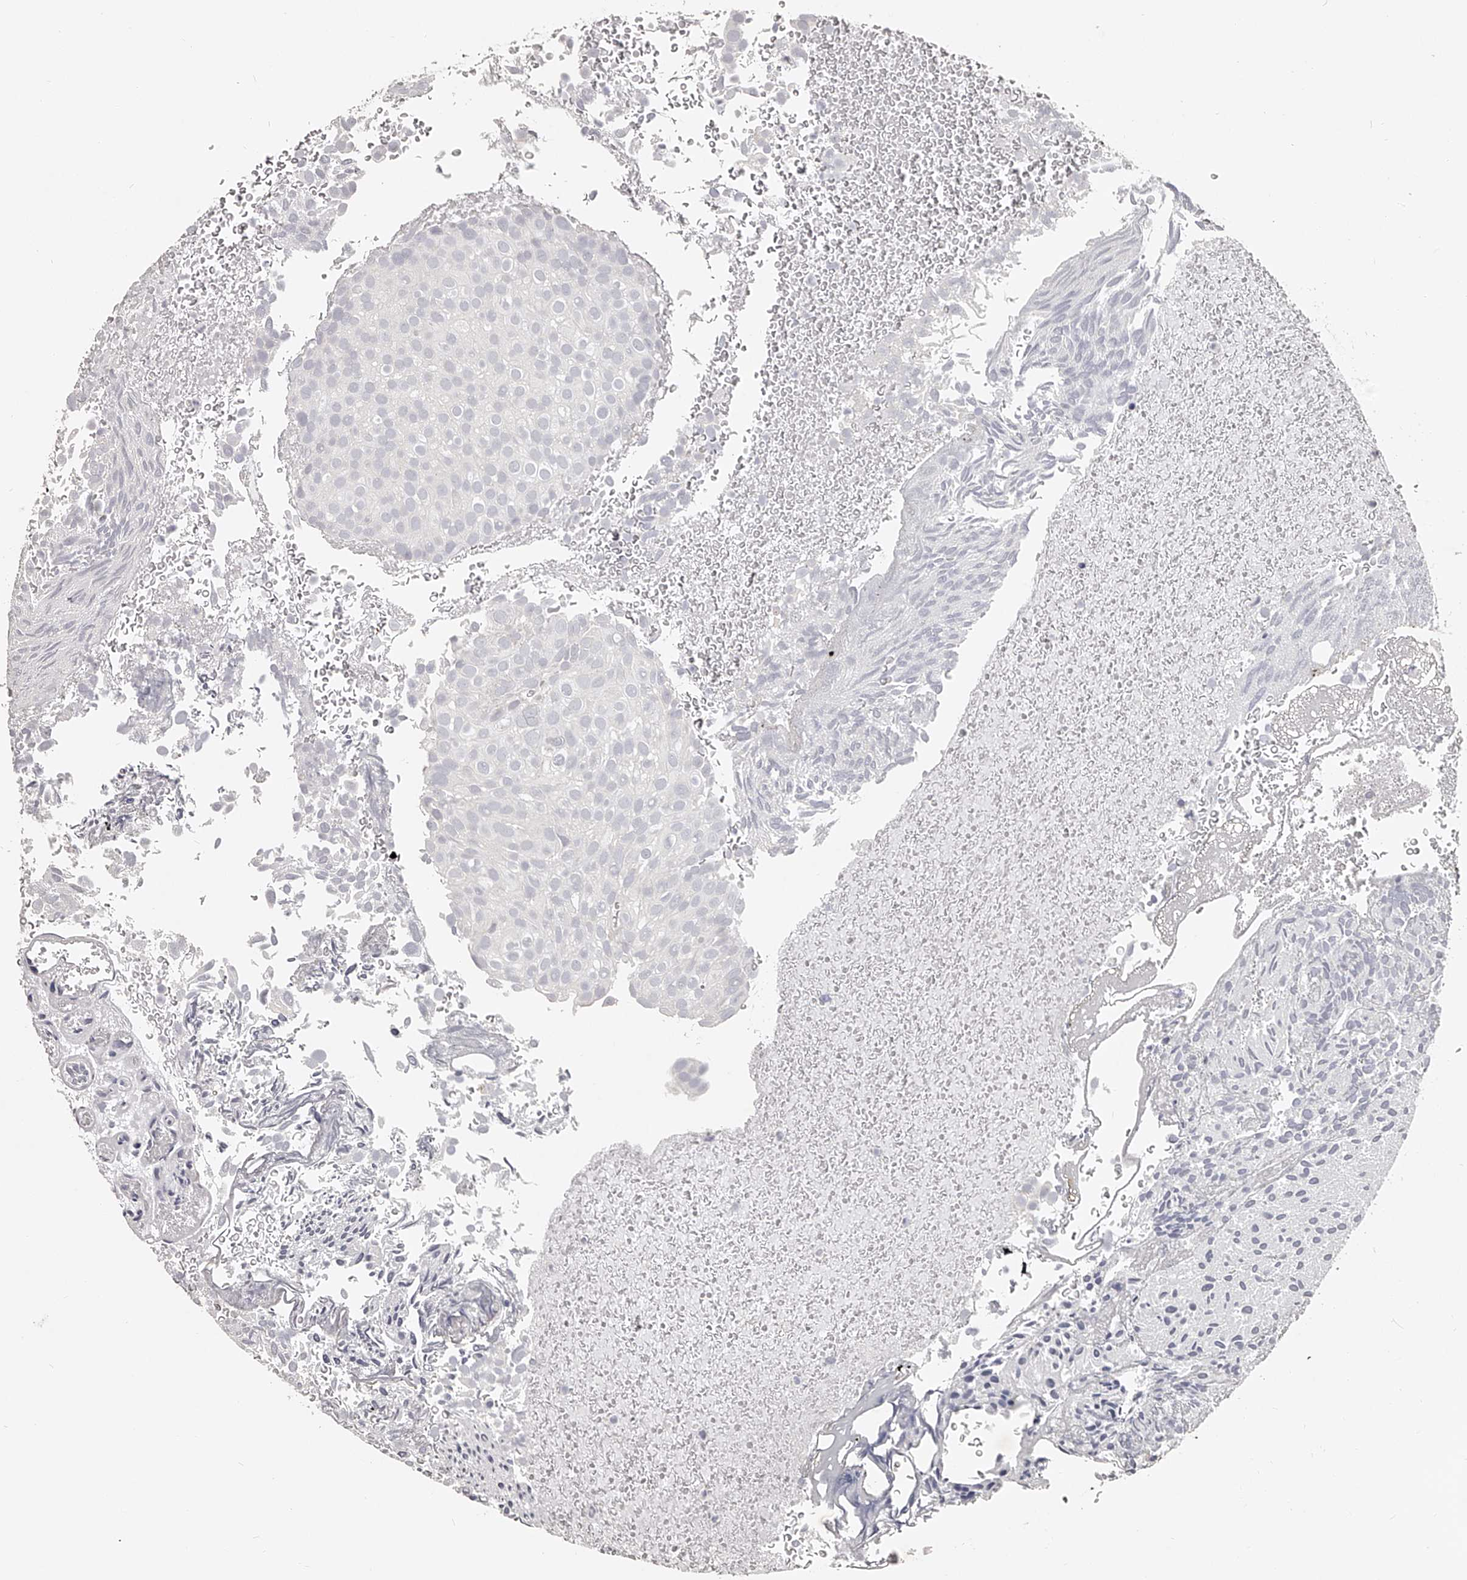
{"staining": {"intensity": "negative", "quantity": "none", "location": "none"}, "tissue": "urothelial cancer", "cell_type": "Tumor cells", "image_type": "cancer", "snomed": [{"axis": "morphology", "description": "Urothelial carcinoma, Low grade"}, {"axis": "topography", "description": "Urinary bladder"}], "caption": "Tumor cells show no significant protein expression in urothelial carcinoma (low-grade). (DAB immunohistochemistry (IHC), high magnification).", "gene": "NT5DC1", "patient": {"sex": "male", "age": 78}}